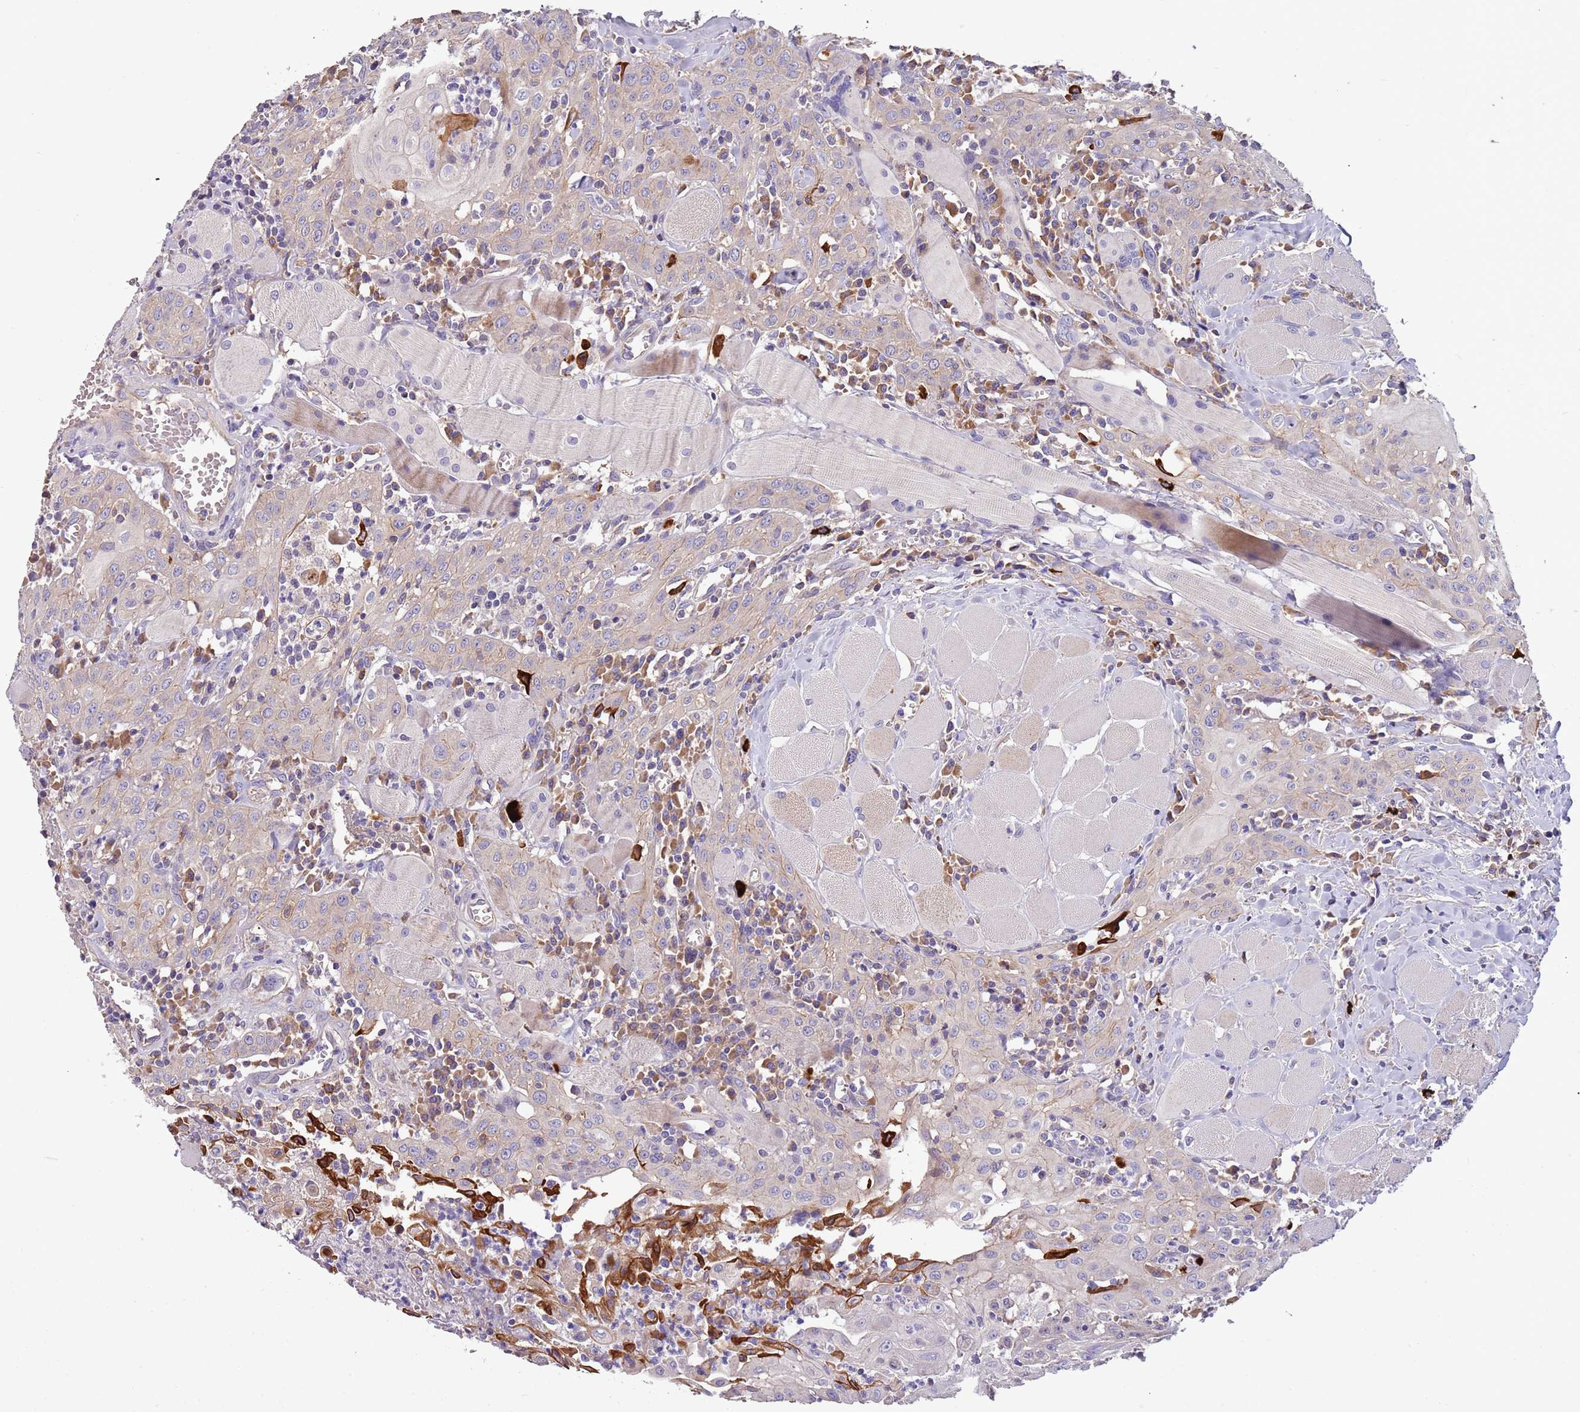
{"staining": {"intensity": "weak", "quantity": "<25%", "location": "cytoplasmic/membranous"}, "tissue": "head and neck cancer", "cell_type": "Tumor cells", "image_type": "cancer", "snomed": [{"axis": "morphology", "description": "Squamous cell carcinoma, NOS"}, {"axis": "topography", "description": "Oral tissue"}, {"axis": "topography", "description": "Head-Neck"}], "caption": "Human head and neck cancer (squamous cell carcinoma) stained for a protein using IHC demonstrates no staining in tumor cells.", "gene": "TRMO", "patient": {"sex": "female", "age": 70}}